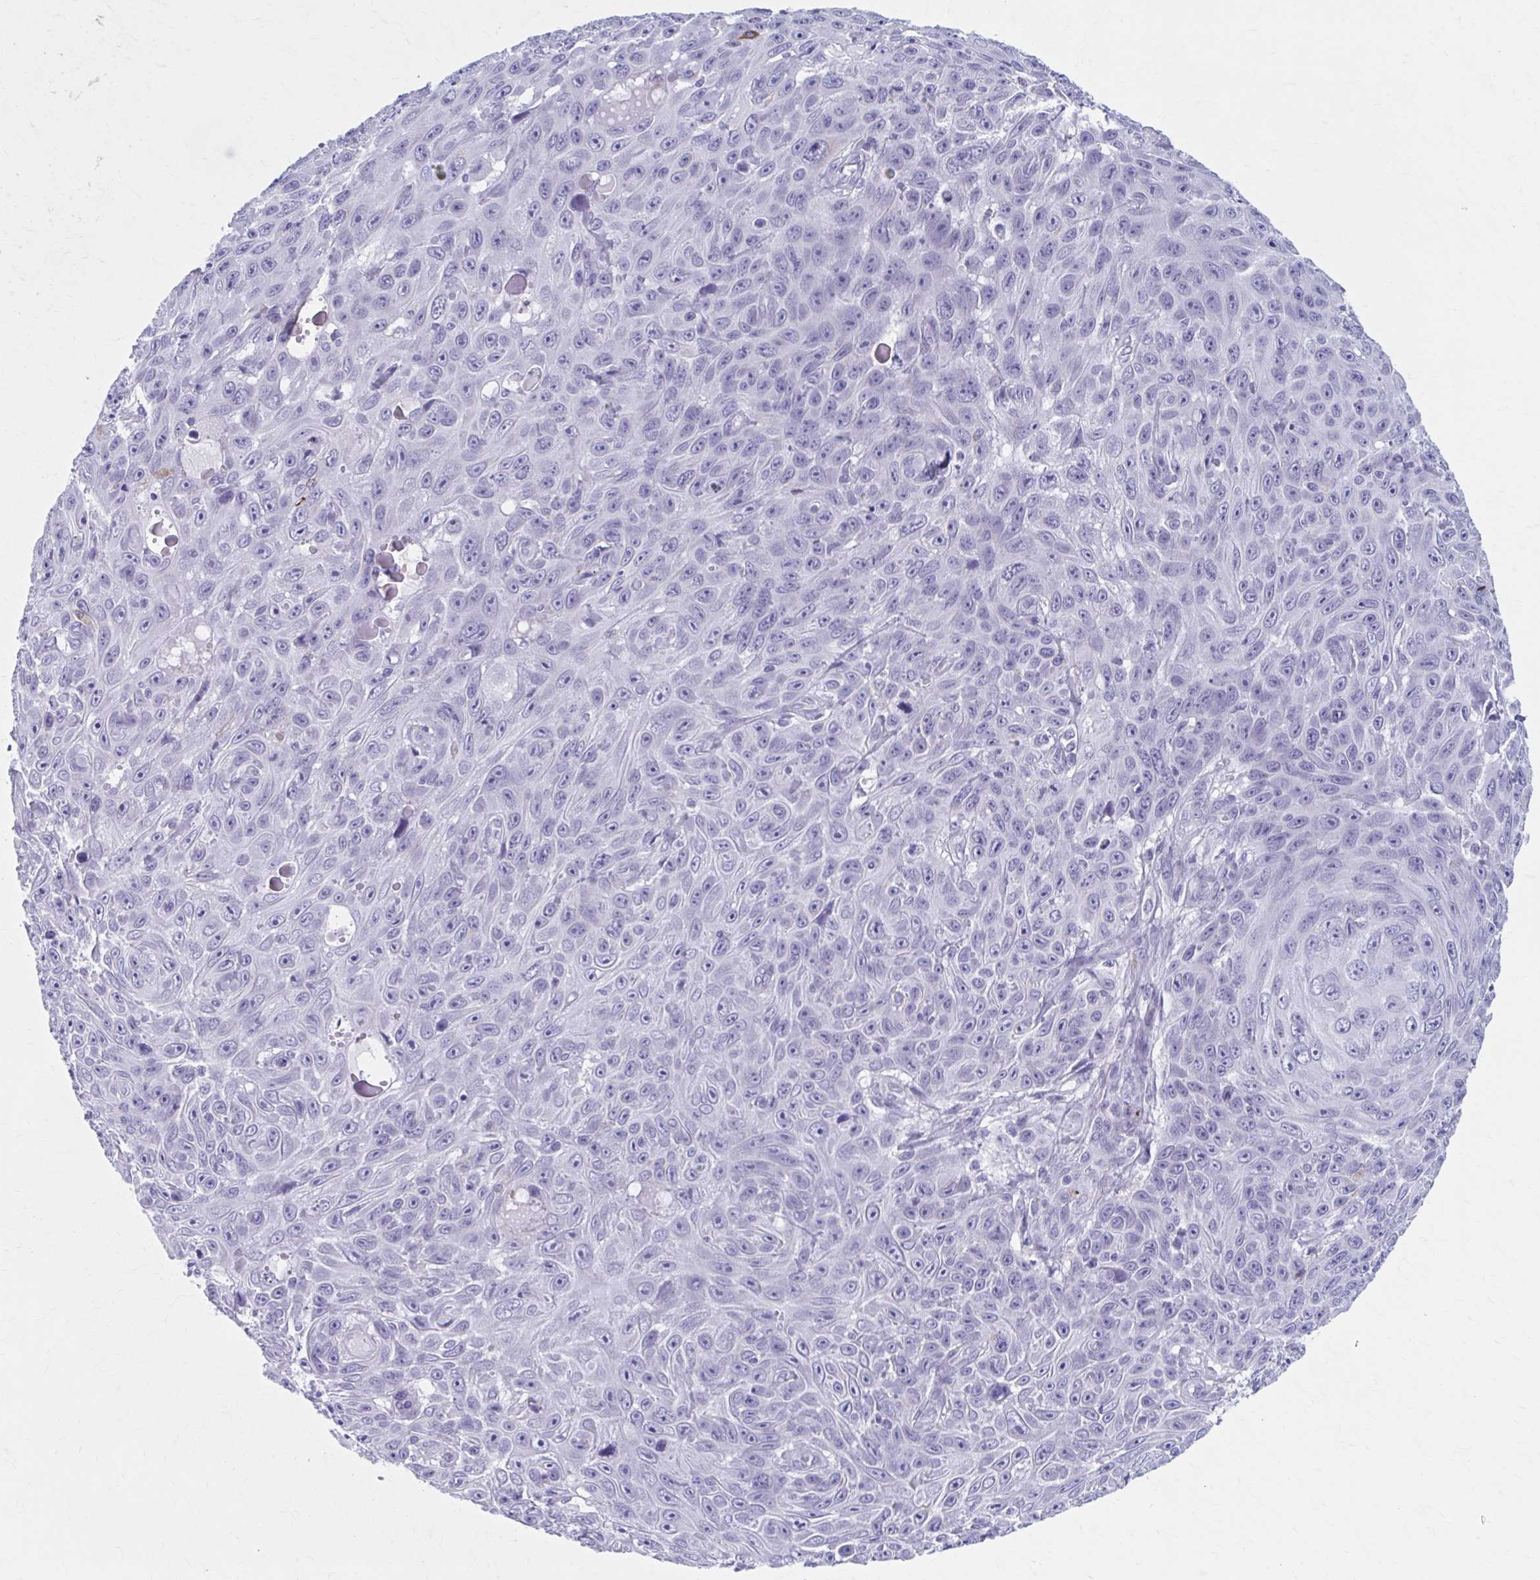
{"staining": {"intensity": "negative", "quantity": "none", "location": "none"}, "tissue": "skin cancer", "cell_type": "Tumor cells", "image_type": "cancer", "snomed": [{"axis": "morphology", "description": "Squamous cell carcinoma, NOS"}, {"axis": "topography", "description": "Skin"}], "caption": "This is an IHC photomicrograph of human skin squamous cell carcinoma. There is no expression in tumor cells.", "gene": "KCNE2", "patient": {"sex": "male", "age": 82}}